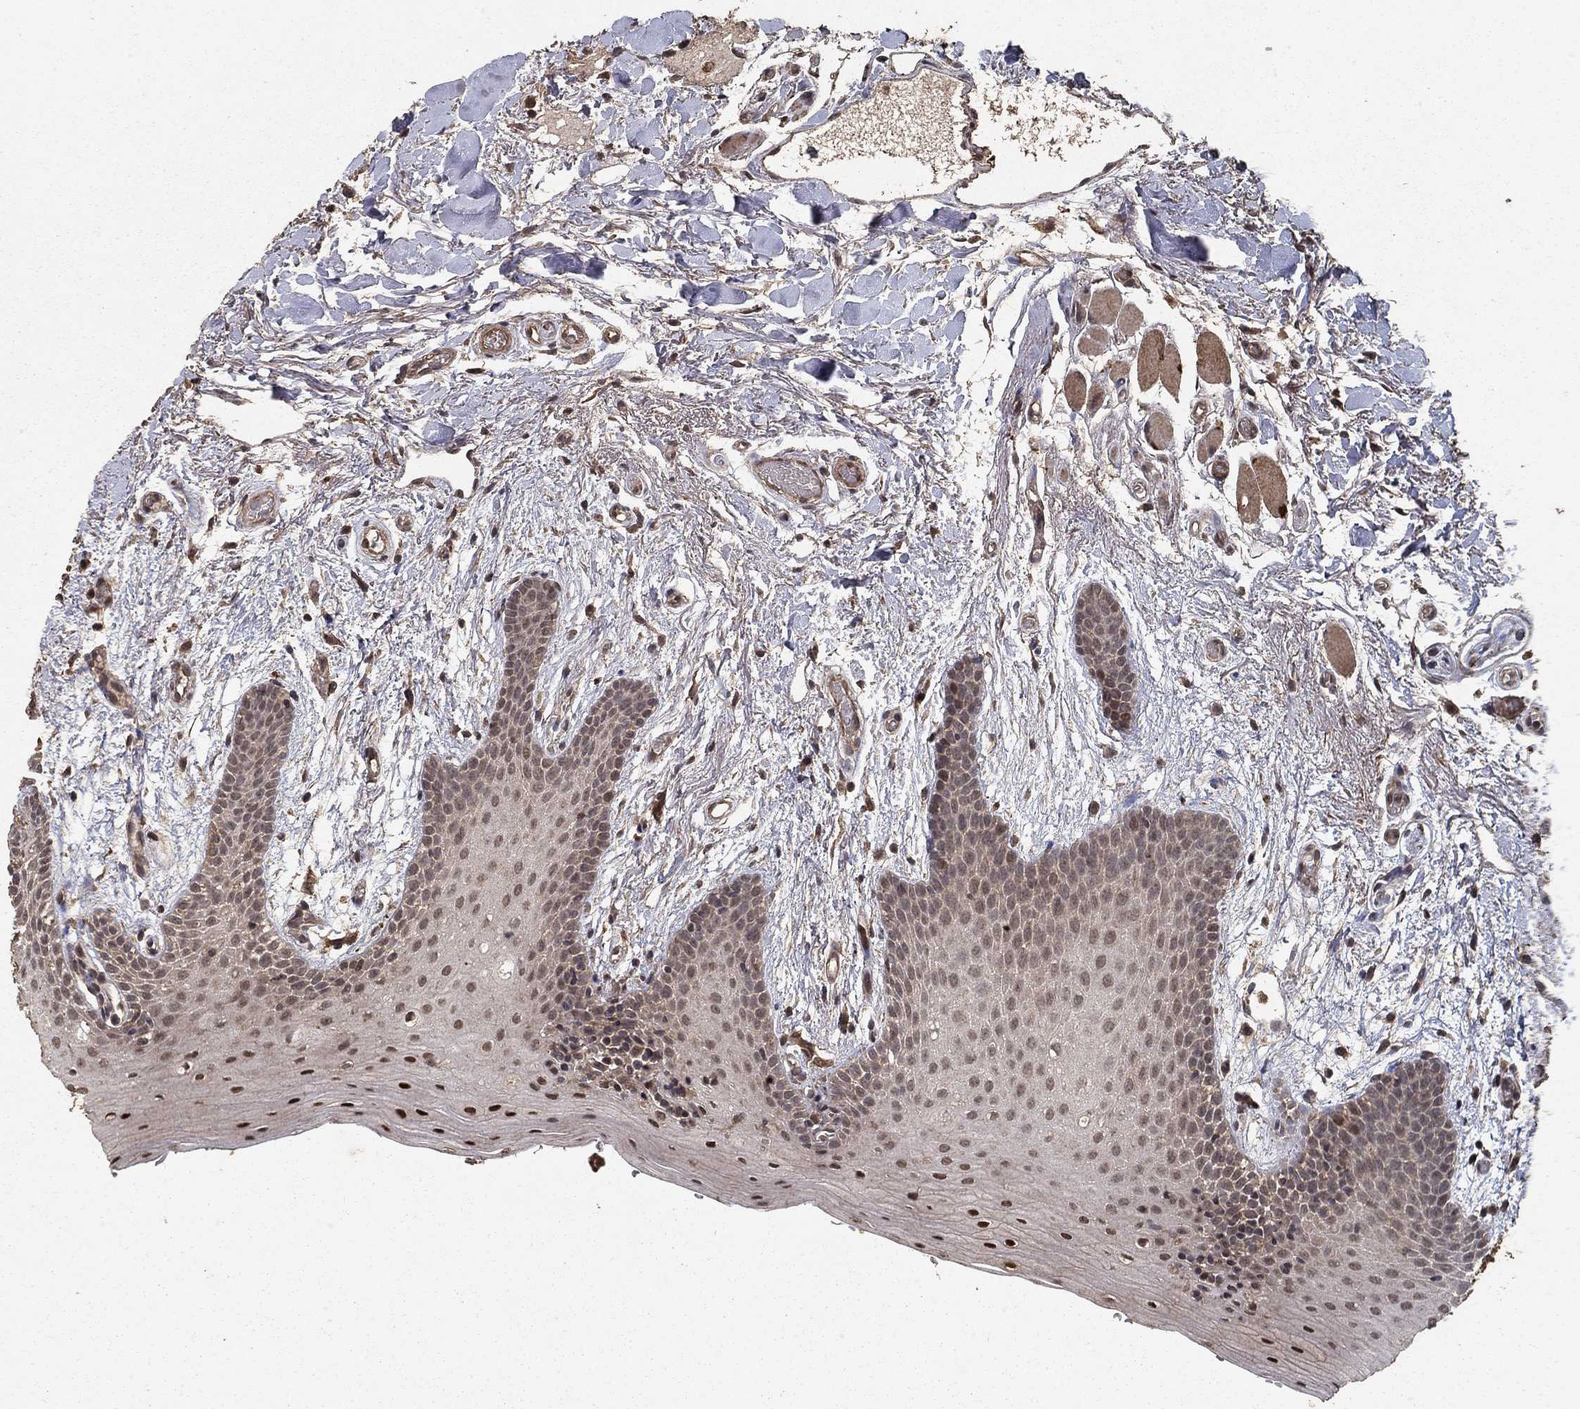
{"staining": {"intensity": "strong", "quantity": "25%-75%", "location": "nuclear"}, "tissue": "oral mucosa", "cell_type": "Squamous epithelial cells", "image_type": "normal", "snomed": [{"axis": "morphology", "description": "Normal tissue, NOS"}, {"axis": "topography", "description": "Oral tissue"}, {"axis": "topography", "description": "Tounge, NOS"}], "caption": "Squamous epithelial cells demonstrate strong nuclear positivity in approximately 25%-75% of cells in normal oral mucosa. (Brightfield microscopy of DAB IHC at high magnification).", "gene": "PRDM1", "patient": {"sex": "female", "age": 86}}